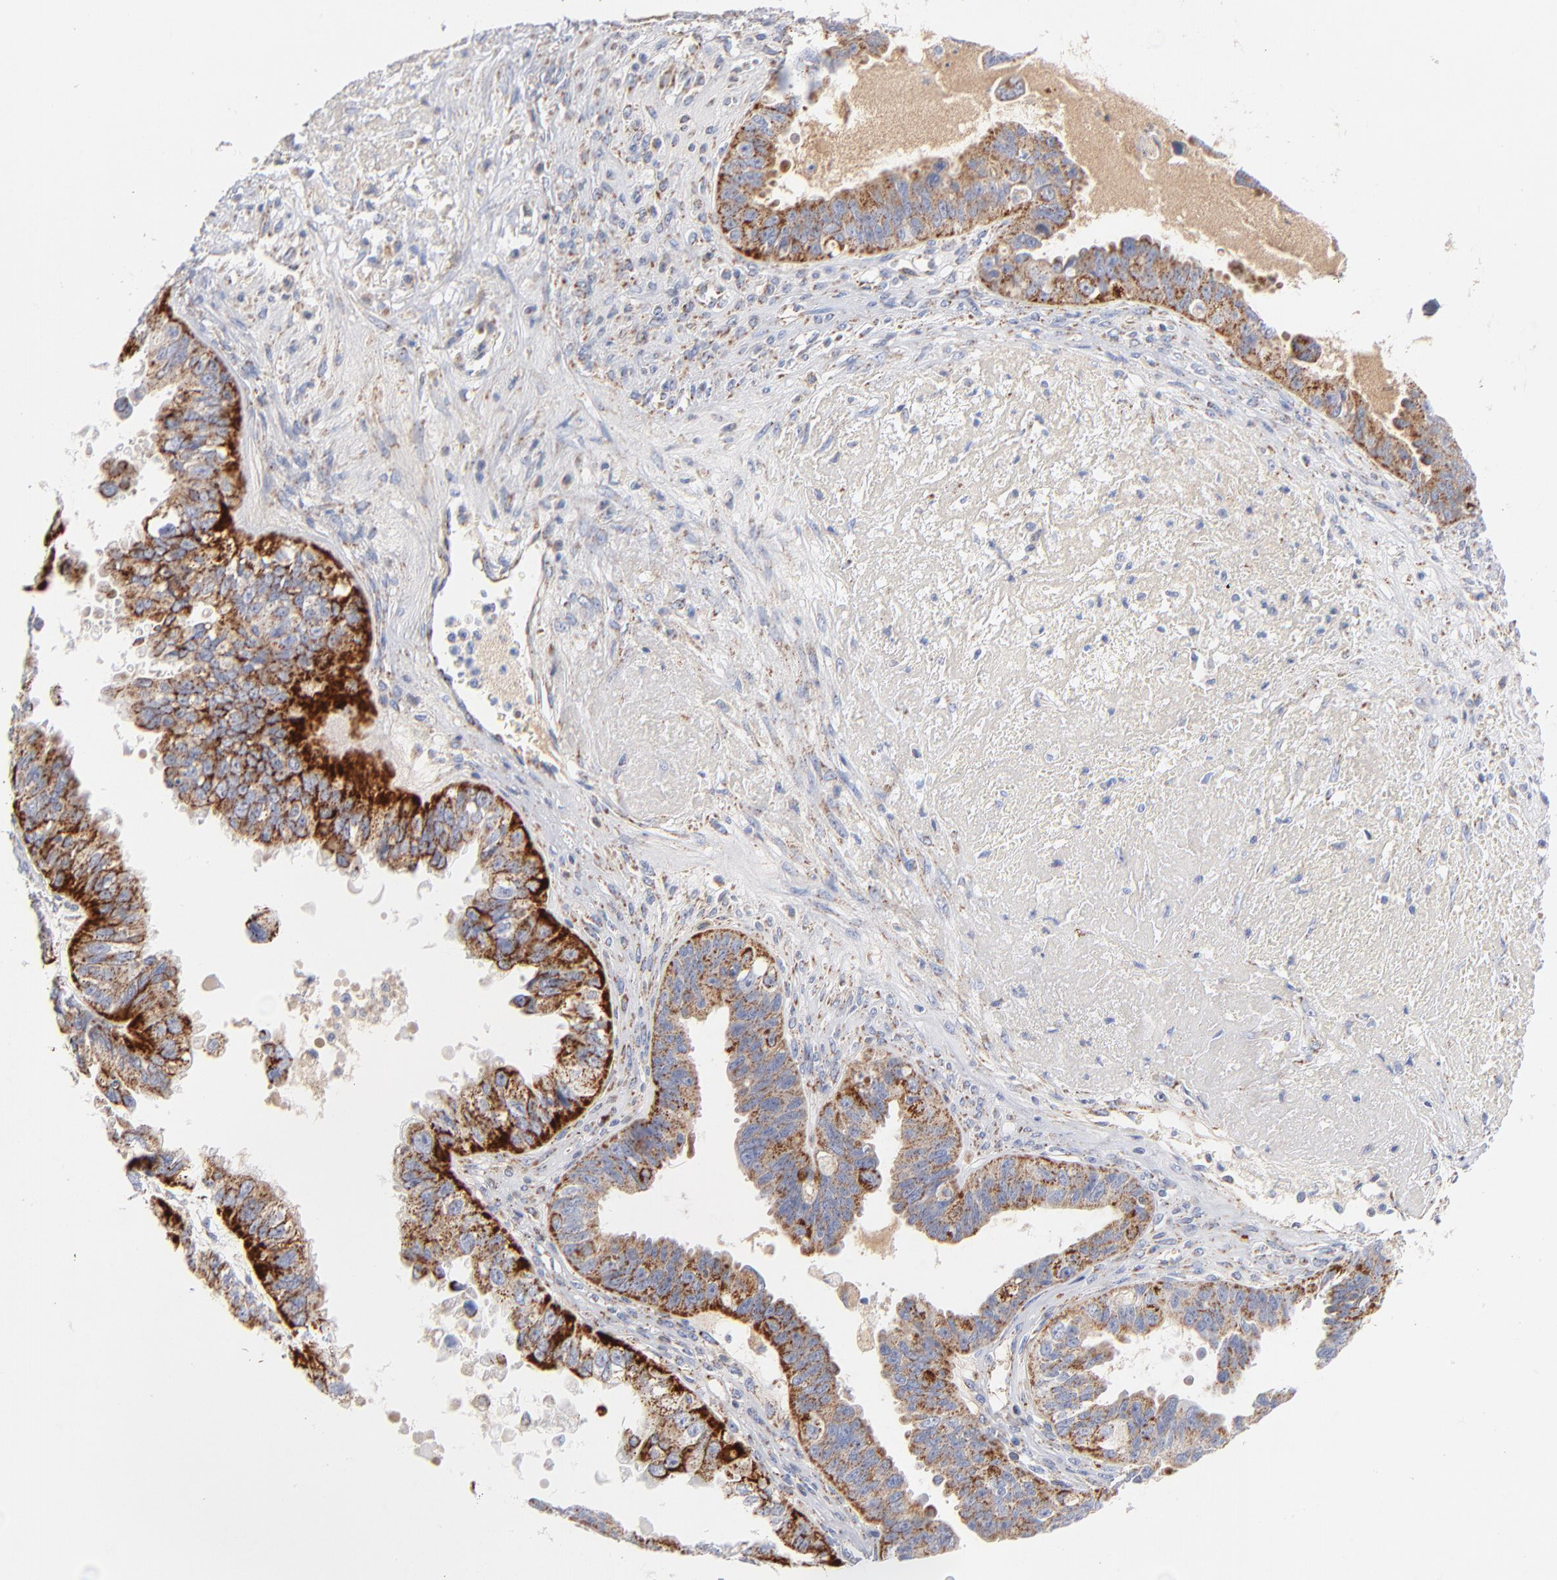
{"staining": {"intensity": "strong", "quantity": ">75%", "location": "cytoplasmic/membranous"}, "tissue": "ovarian cancer", "cell_type": "Tumor cells", "image_type": "cancer", "snomed": [{"axis": "morphology", "description": "Carcinoma, endometroid"}, {"axis": "topography", "description": "Ovary"}], "caption": "An immunohistochemistry photomicrograph of tumor tissue is shown. Protein staining in brown labels strong cytoplasmic/membranous positivity in ovarian endometroid carcinoma within tumor cells. The staining is performed using DAB (3,3'-diaminobenzidine) brown chromogen to label protein expression. The nuclei are counter-stained blue using hematoxylin.", "gene": "DLAT", "patient": {"sex": "female", "age": 85}}